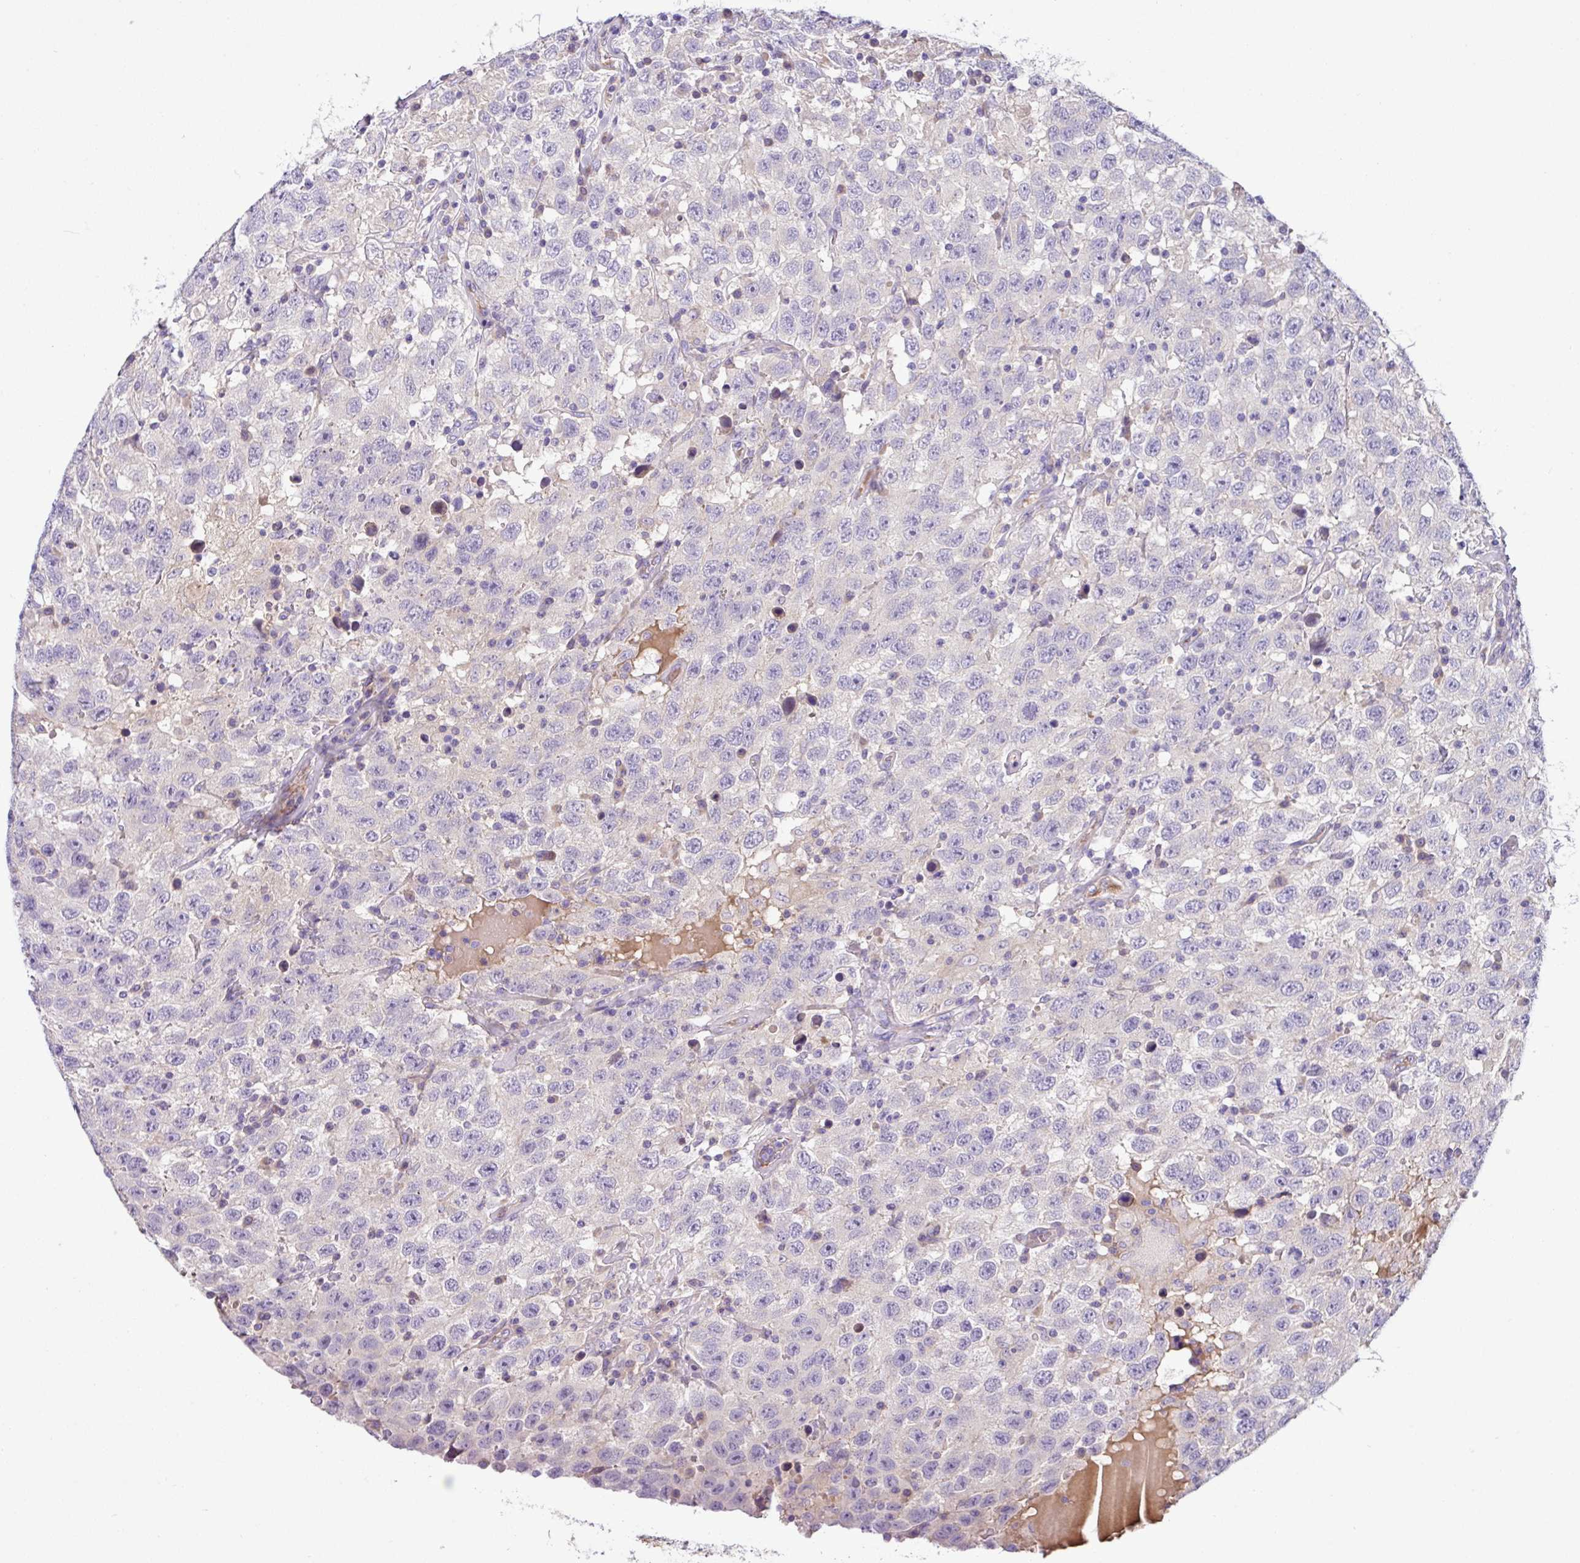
{"staining": {"intensity": "negative", "quantity": "none", "location": "none"}, "tissue": "testis cancer", "cell_type": "Tumor cells", "image_type": "cancer", "snomed": [{"axis": "morphology", "description": "Seminoma, NOS"}, {"axis": "topography", "description": "Testis"}], "caption": "The photomicrograph displays no significant positivity in tumor cells of testis cancer (seminoma). (DAB (3,3'-diaminobenzidine) immunohistochemistry (IHC) with hematoxylin counter stain).", "gene": "CRISP3", "patient": {"sex": "male", "age": 41}}